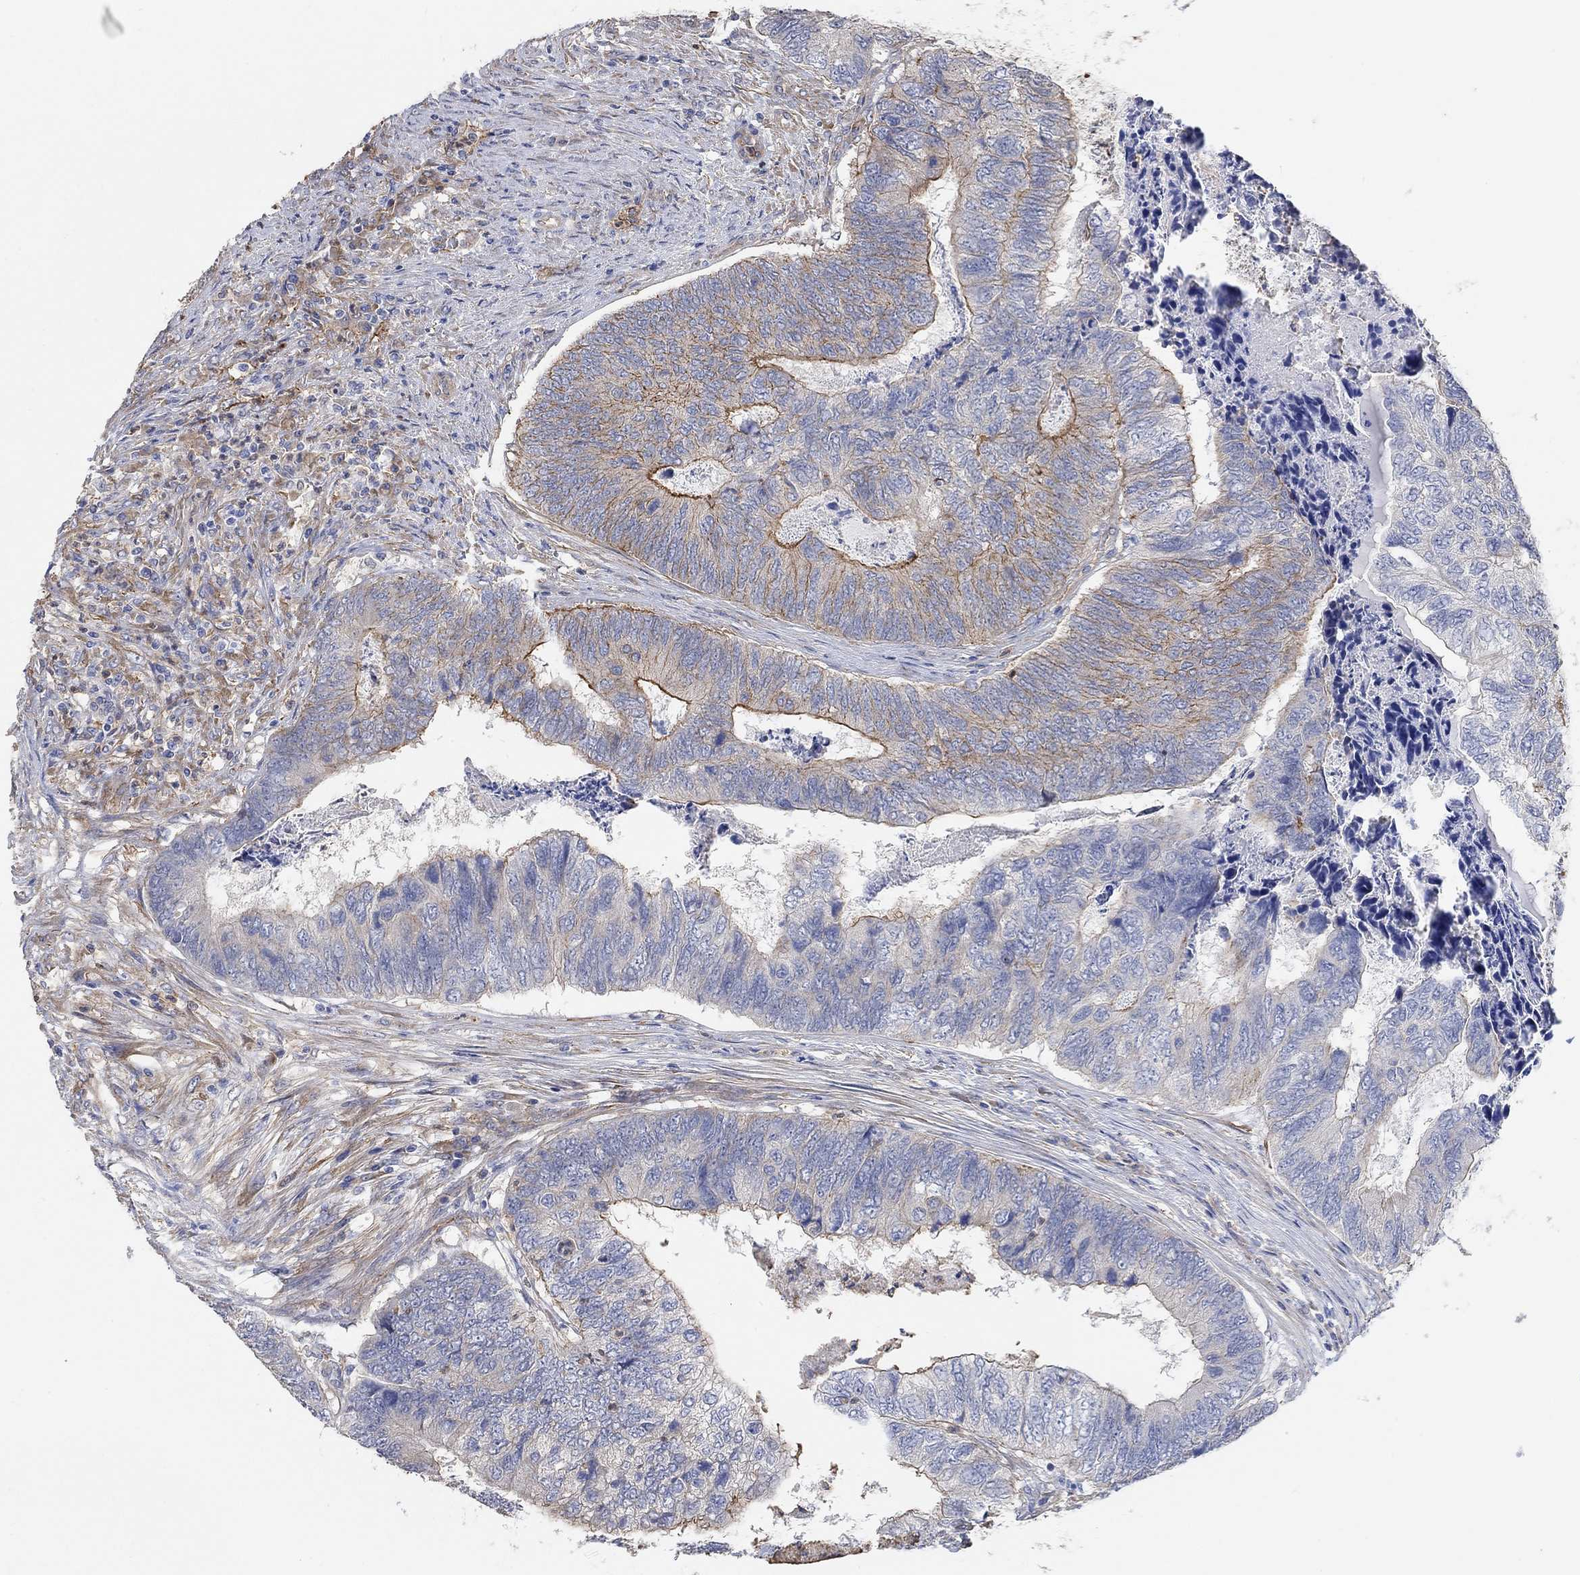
{"staining": {"intensity": "moderate", "quantity": "25%-75%", "location": "cytoplasmic/membranous"}, "tissue": "colorectal cancer", "cell_type": "Tumor cells", "image_type": "cancer", "snomed": [{"axis": "morphology", "description": "Adenocarcinoma, NOS"}, {"axis": "topography", "description": "Colon"}], "caption": "This image reveals immunohistochemistry (IHC) staining of human colorectal cancer, with medium moderate cytoplasmic/membranous positivity in about 25%-75% of tumor cells.", "gene": "SYT16", "patient": {"sex": "female", "age": 67}}